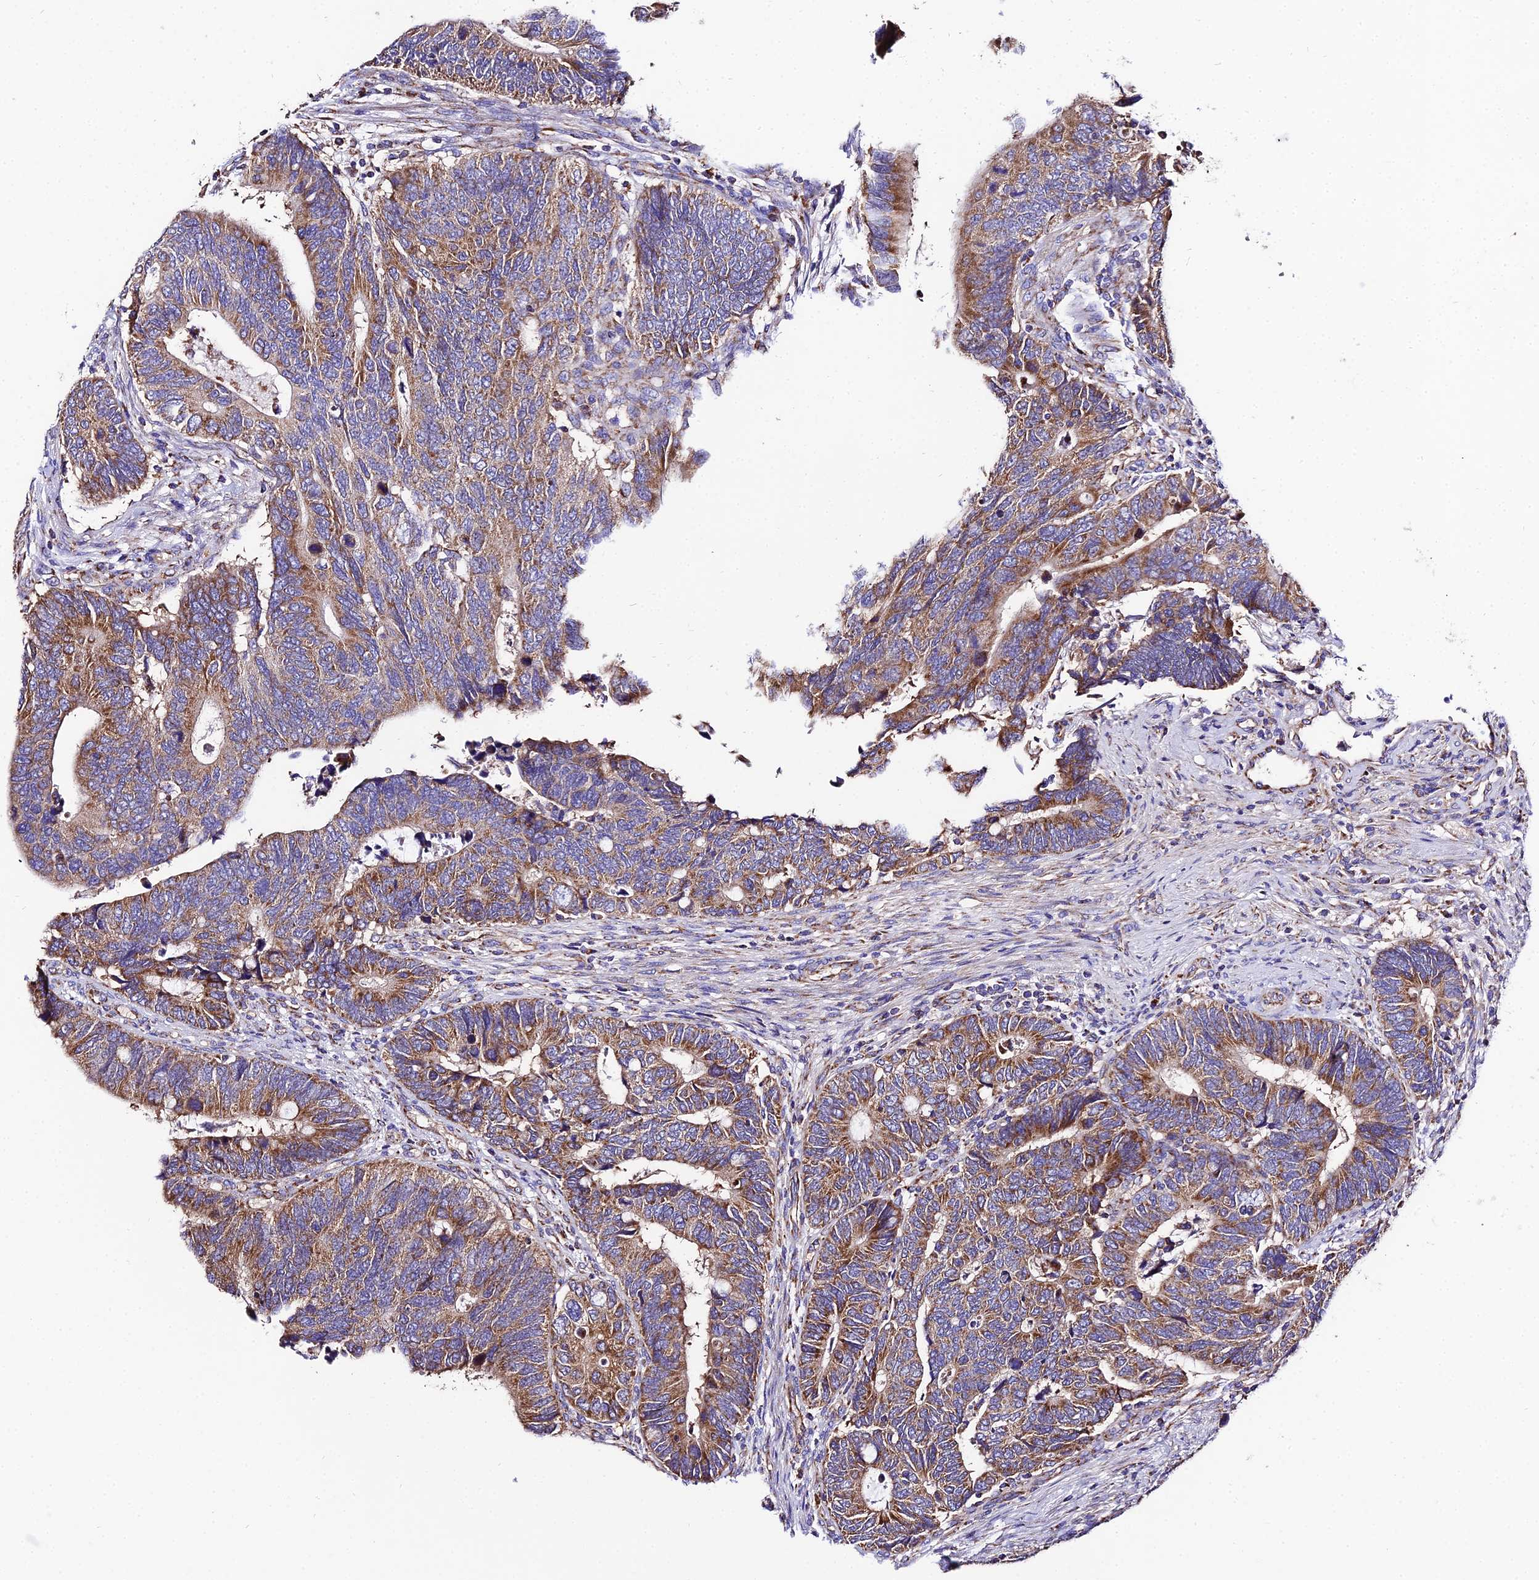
{"staining": {"intensity": "moderate", "quantity": ">75%", "location": "cytoplasmic/membranous"}, "tissue": "colorectal cancer", "cell_type": "Tumor cells", "image_type": "cancer", "snomed": [{"axis": "morphology", "description": "Adenocarcinoma, NOS"}, {"axis": "topography", "description": "Colon"}], "caption": "Immunohistochemical staining of human colorectal cancer displays medium levels of moderate cytoplasmic/membranous staining in approximately >75% of tumor cells. (brown staining indicates protein expression, while blue staining denotes nuclei).", "gene": "OCIAD1", "patient": {"sex": "male", "age": 87}}